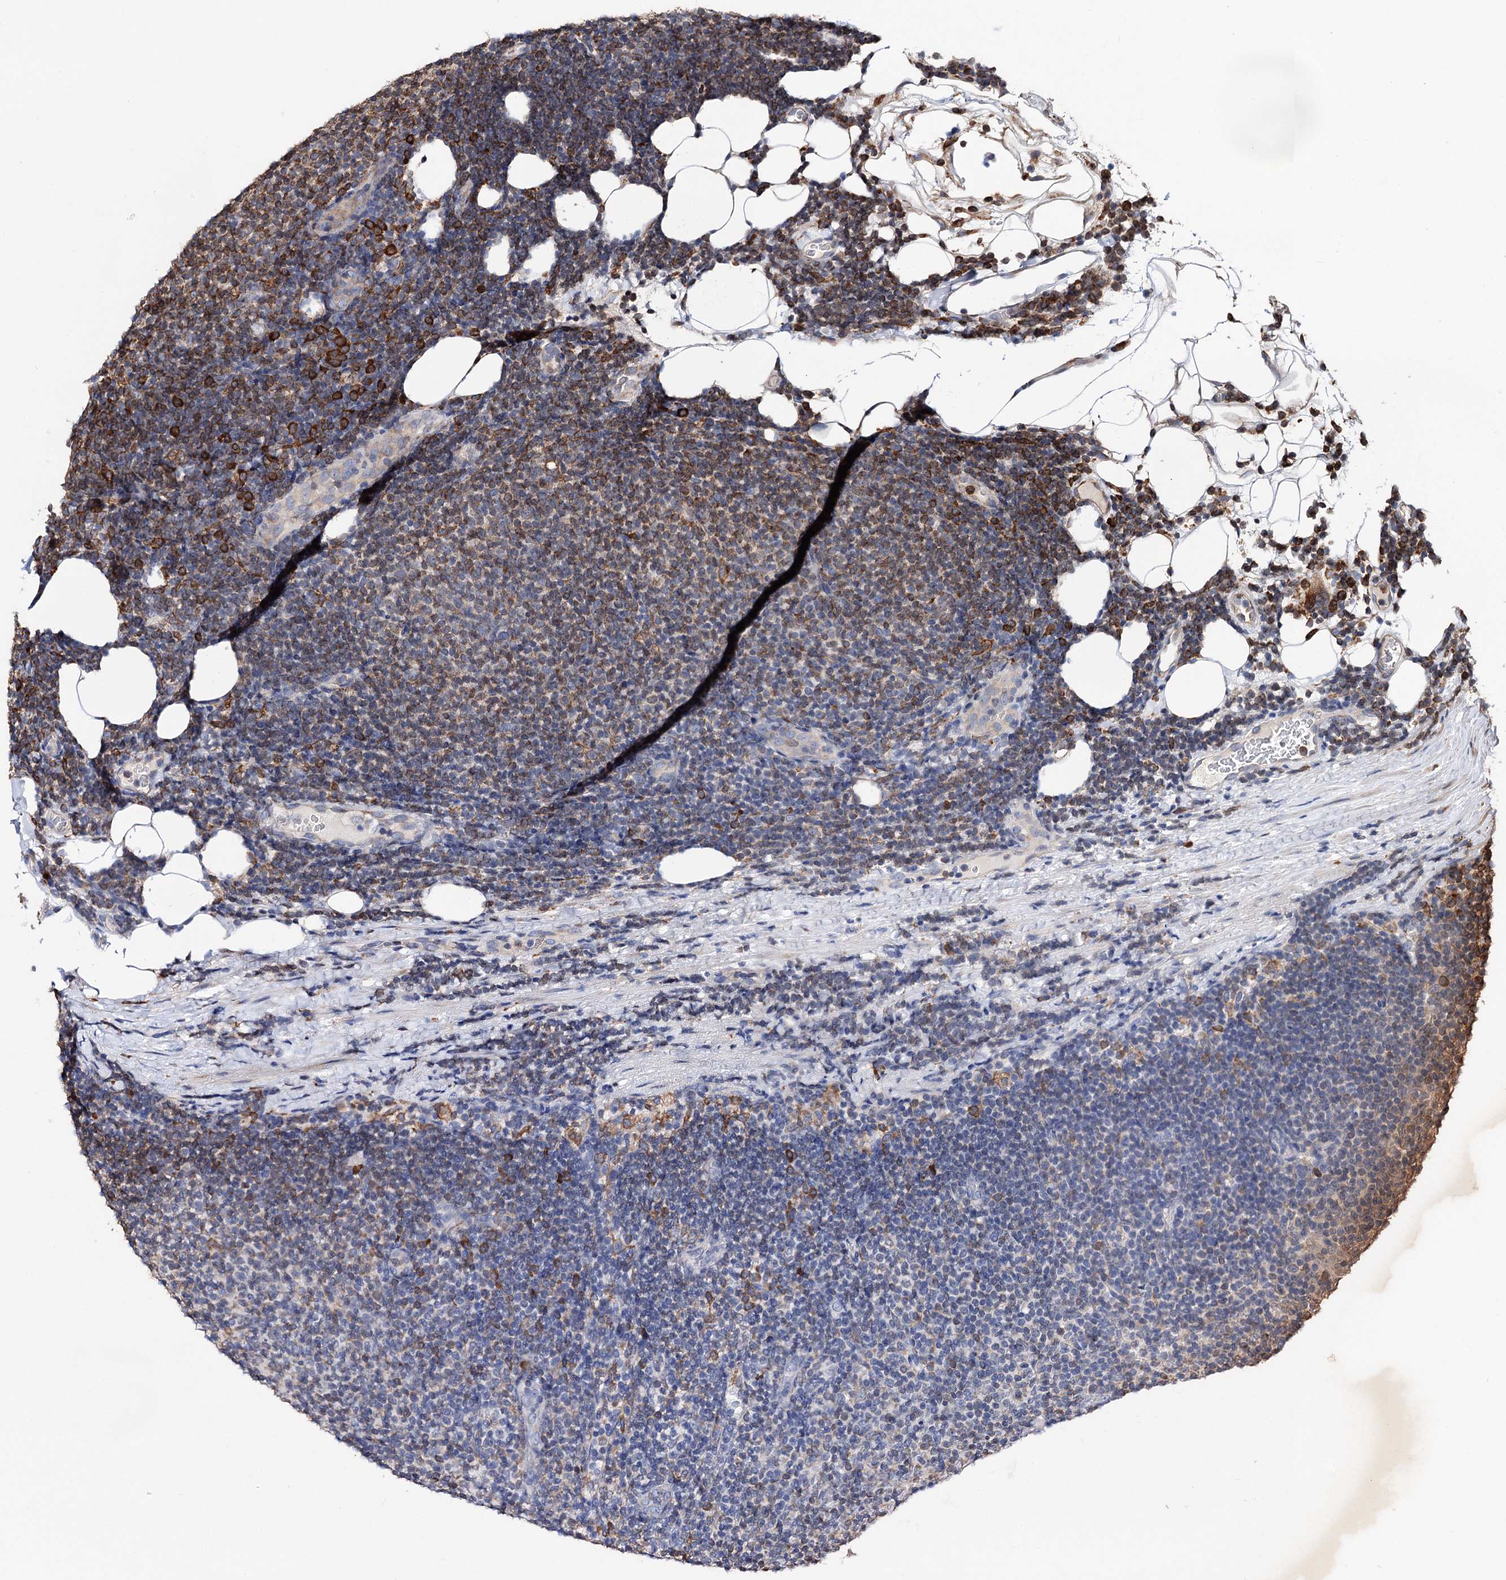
{"staining": {"intensity": "strong", "quantity": "25%-75%", "location": "cytoplasmic/membranous"}, "tissue": "lymphoma", "cell_type": "Tumor cells", "image_type": "cancer", "snomed": [{"axis": "morphology", "description": "Malignant lymphoma, non-Hodgkin's type, Low grade"}, {"axis": "topography", "description": "Lymph node"}], "caption": "Immunohistochemistry photomicrograph of neoplastic tissue: lymphoma stained using immunohistochemistry demonstrates high levels of strong protein expression localized specifically in the cytoplasmic/membranous of tumor cells, appearing as a cytoplasmic/membranous brown color.", "gene": "ERP29", "patient": {"sex": "male", "age": 66}}